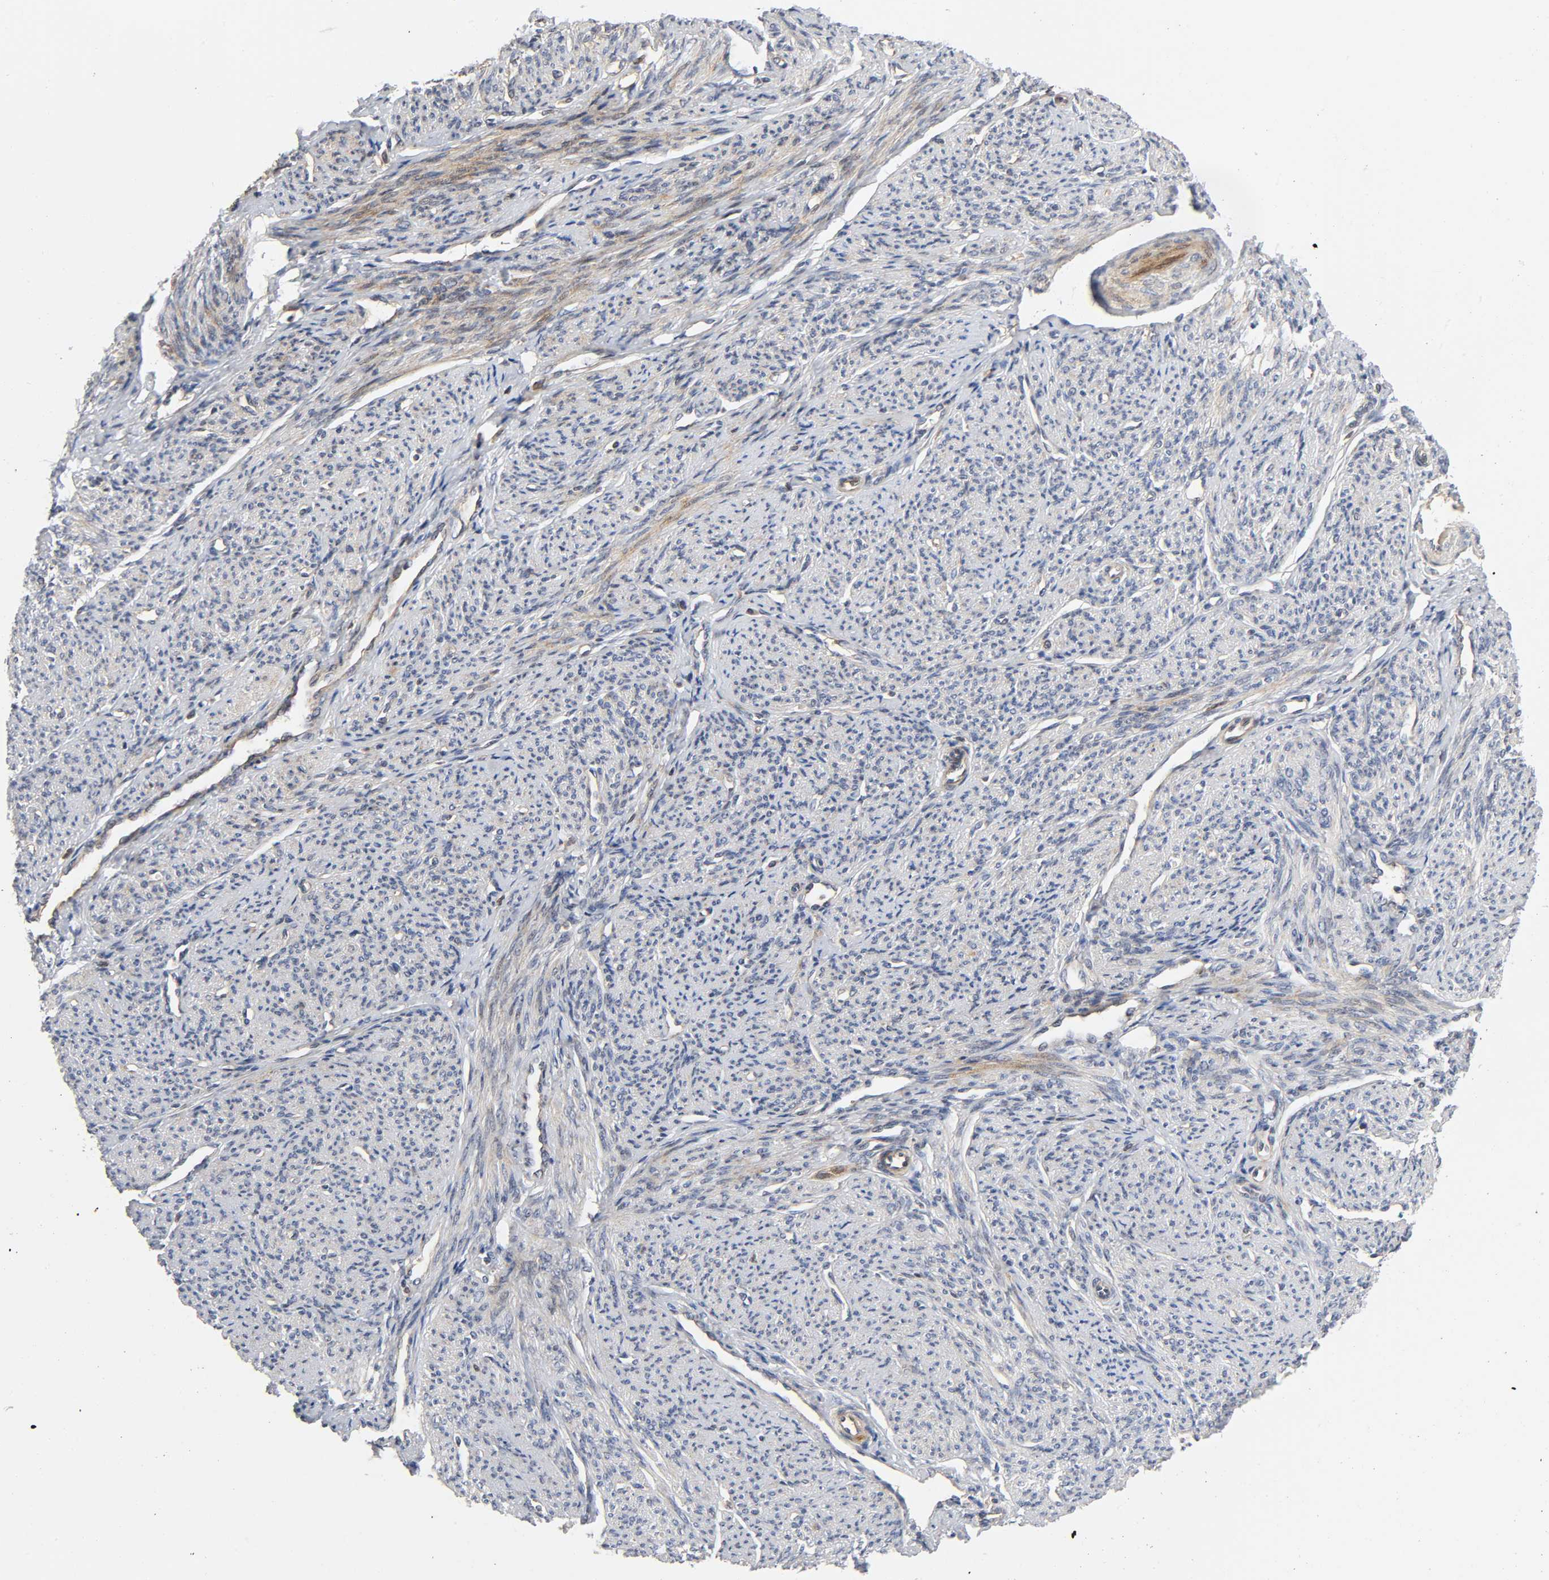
{"staining": {"intensity": "weak", "quantity": ">75%", "location": "cytoplasmic/membranous"}, "tissue": "smooth muscle", "cell_type": "Smooth muscle cells", "image_type": "normal", "snomed": [{"axis": "morphology", "description": "Normal tissue, NOS"}, {"axis": "topography", "description": "Cervix"}, {"axis": "topography", "description": "Endometrium"}], "caption": "The photomicrograph reveals a brown stain indicating the presence of a protein in the cytoplasmic/membranous of smooth muscle cells in smooth muscle. The staining is performed using DAB (3,3'-diaminobenzidine) brown chromogen to label protein expression. The nuclei are counter-stained blue using hematoxylin.", "gene": "CASP9", "patient": {"sex": "female", "age": 65}}